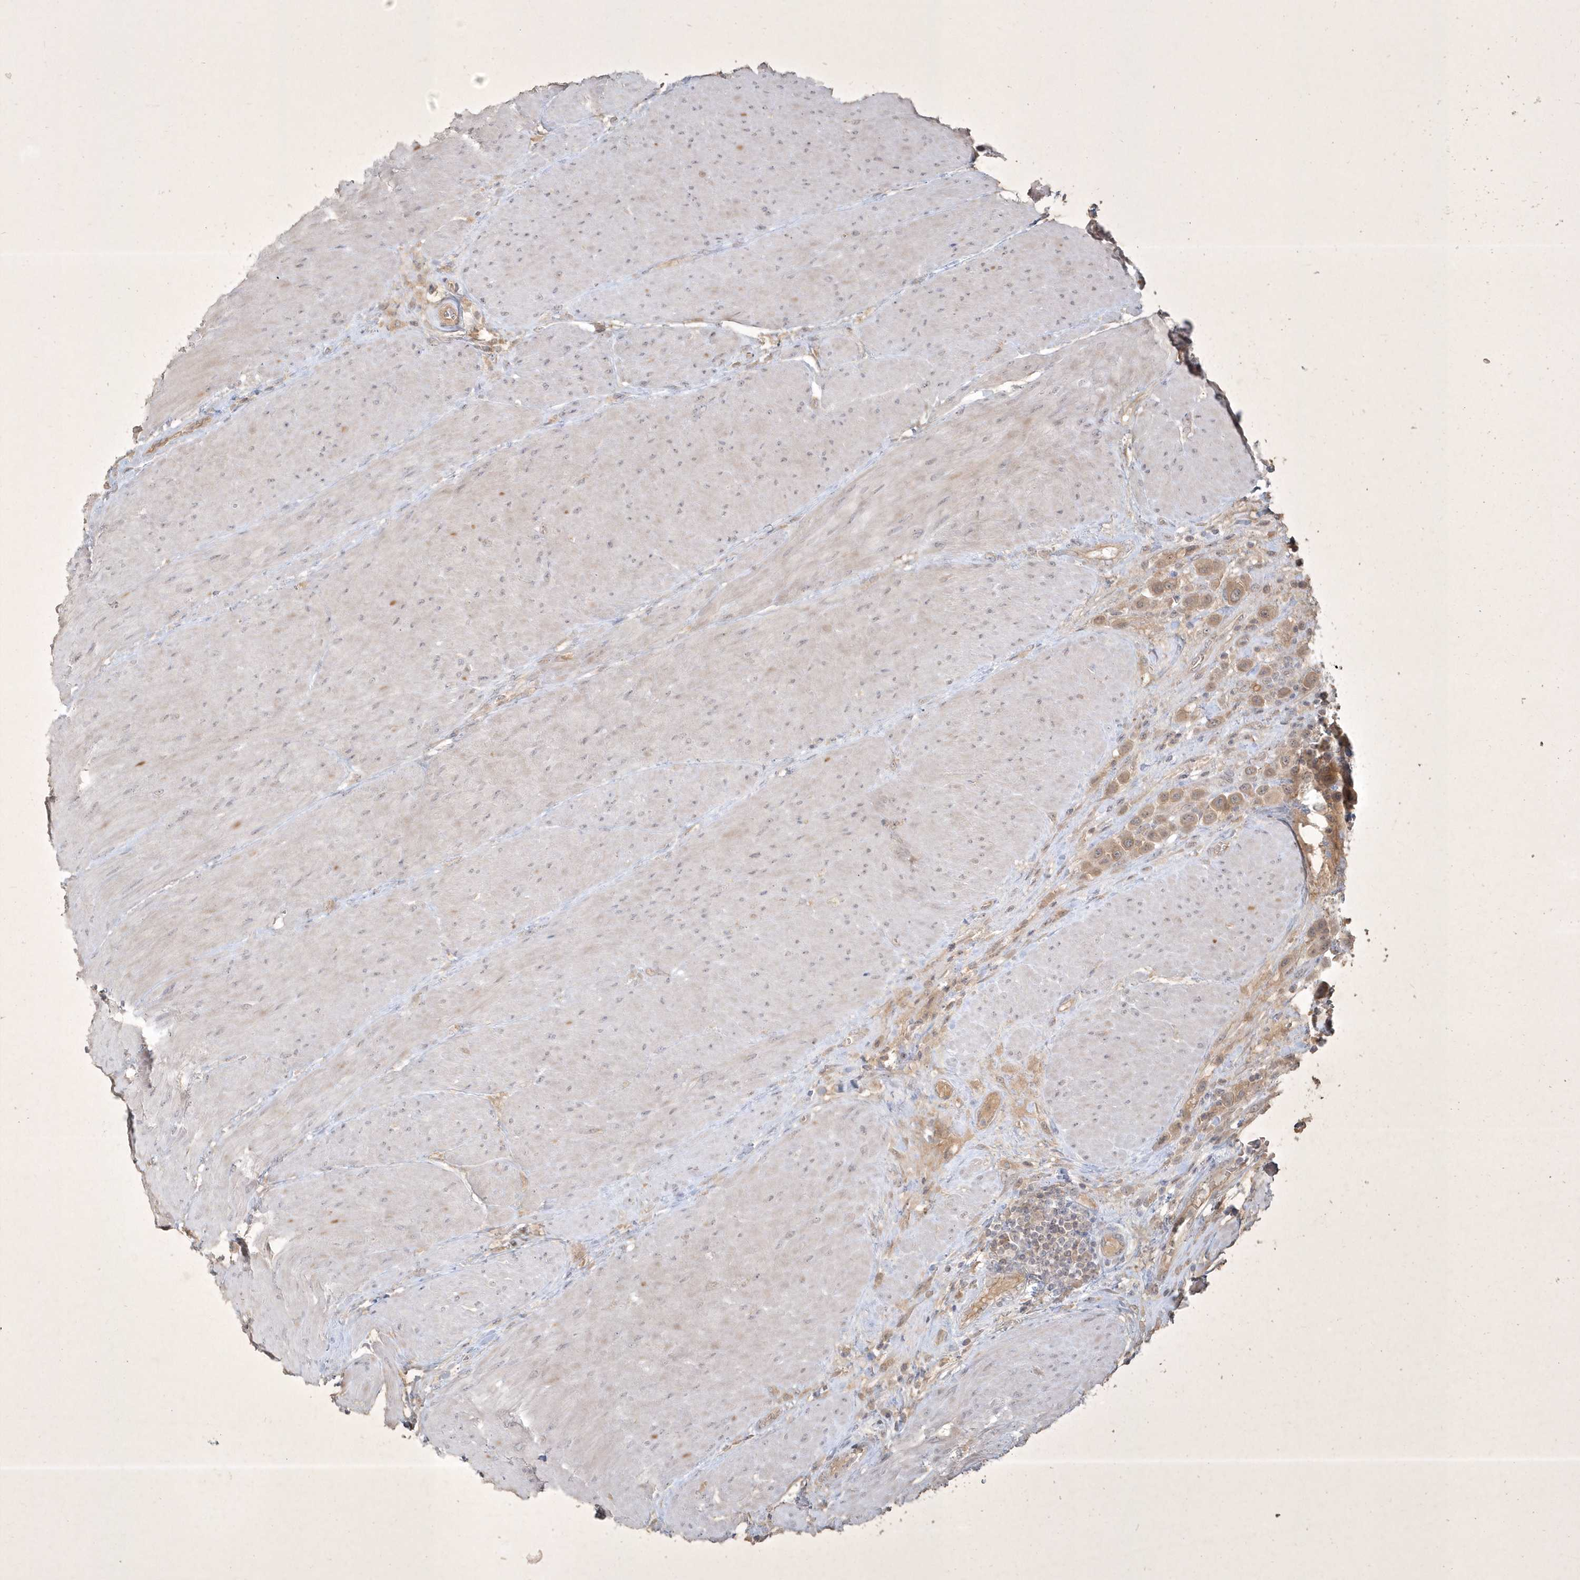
{"staining": {"intensity": "weak", "quantity": ">75%", "location": "cytoplasmic/membranous"}, "tissue": "urothelial cancer", "cell_type": "Tumor cells", "image_type": "cancer", "snomed": [{"axis": "morphology", "description": "Urothelial carcinoma, High grade"}, {"axis": "topography", "description": "Urinary bladder"}], "caption": "Protein expression by immunohistochemistry displays weak cytoplasmic/membranous staining in about >75% of tumor cells in urothelial carcinoma (high-grade). The staining was performed using DAB, with brown indicating positive protein expression. Nuclei are stained blue with hematoxylin.", "gene": "BOD1", "patient": {"sex": "male", "age": 50}}